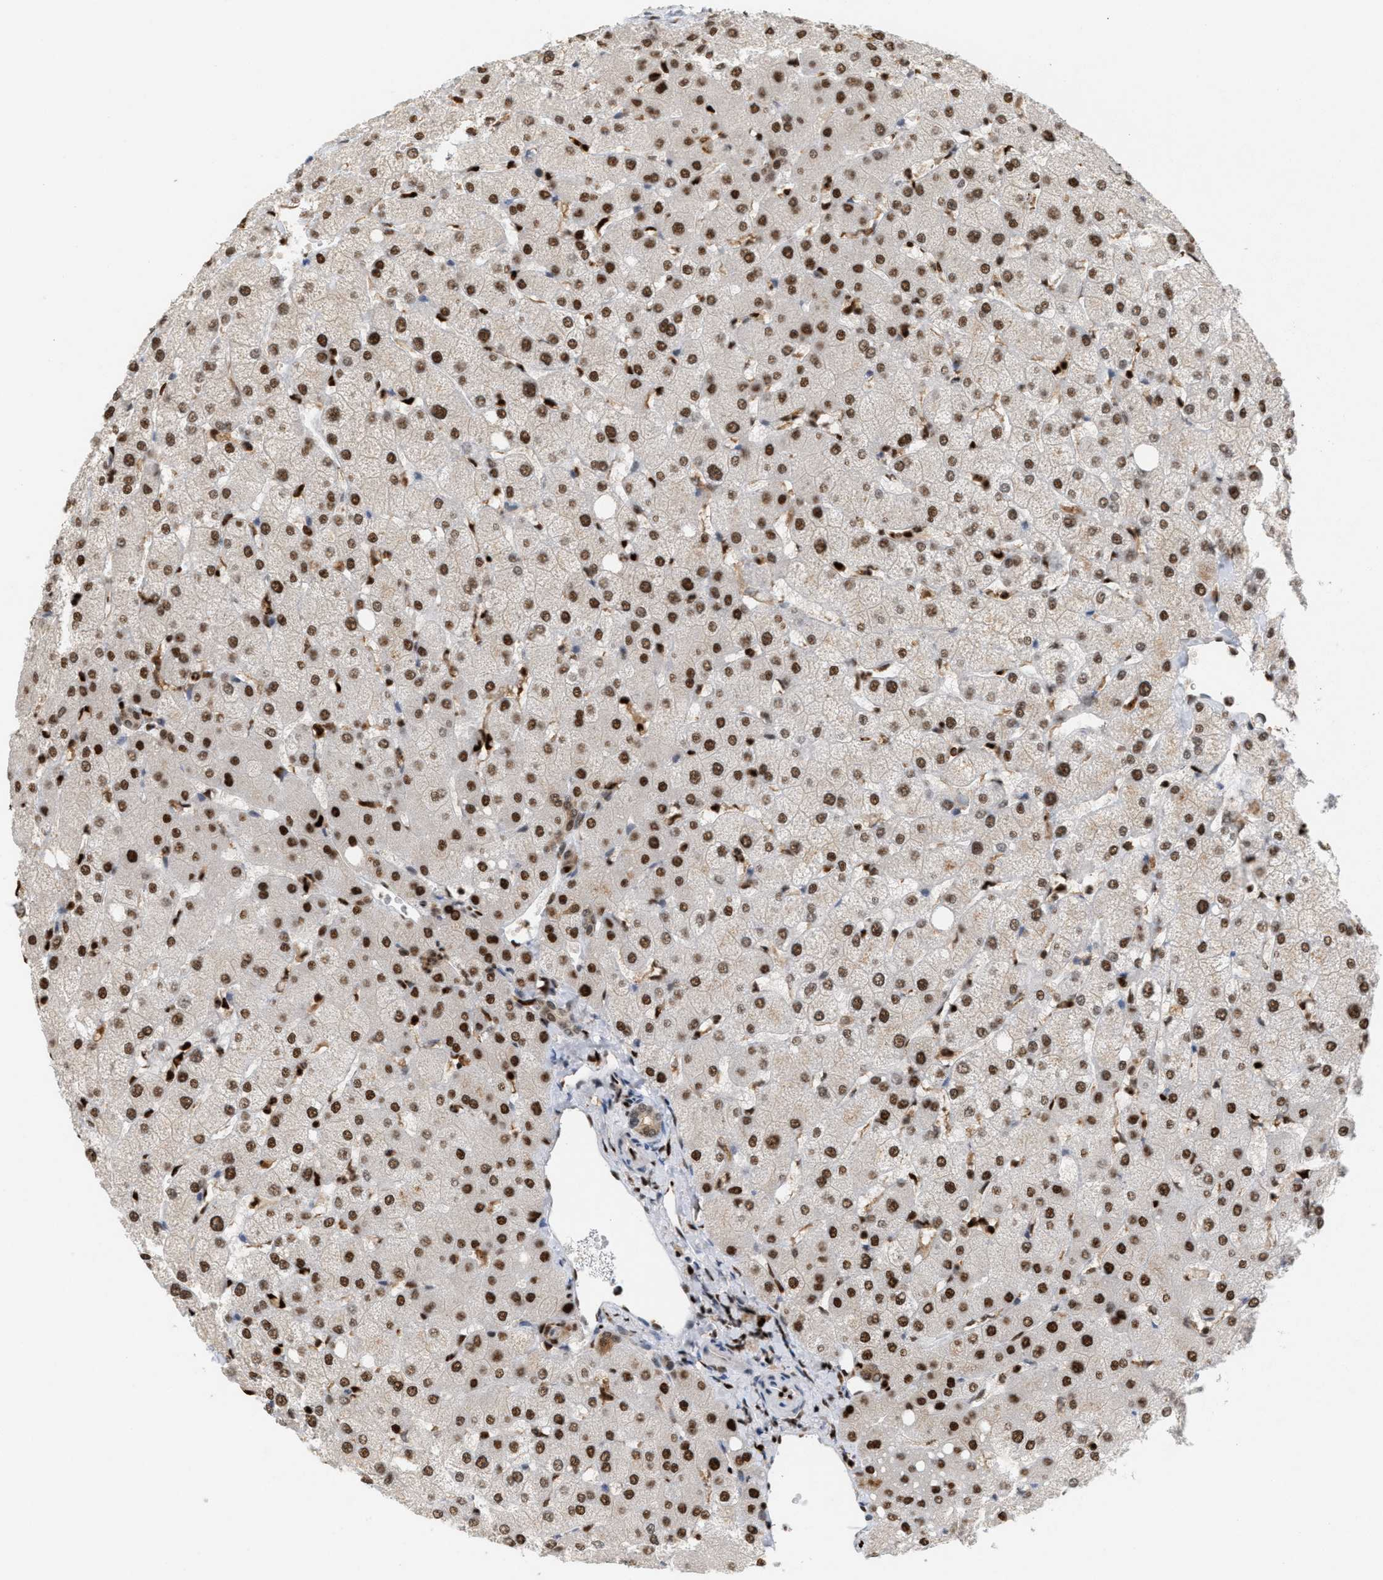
{"staining": {"intensity": "weak", "quantity": ">75%", "location": "cytoplasmic/membranous,nuclear"}, "tissue": "liver", "cell_type": "Cholangiocytes", "image_type": "normal", "snomed": [{"axis": "morphology", "description": "Normal tissue, NOS"}, {"axis": "topography", "description": "Liver"}], "caption": "Immunohistochemical staining of benign human liver exhibits weak cytoplasmic/membranous,nuclear protein expression in about >75% of cholangiocytes.", "gene": "C17orf49", "patient": {"sex": "female", "age": 54}}